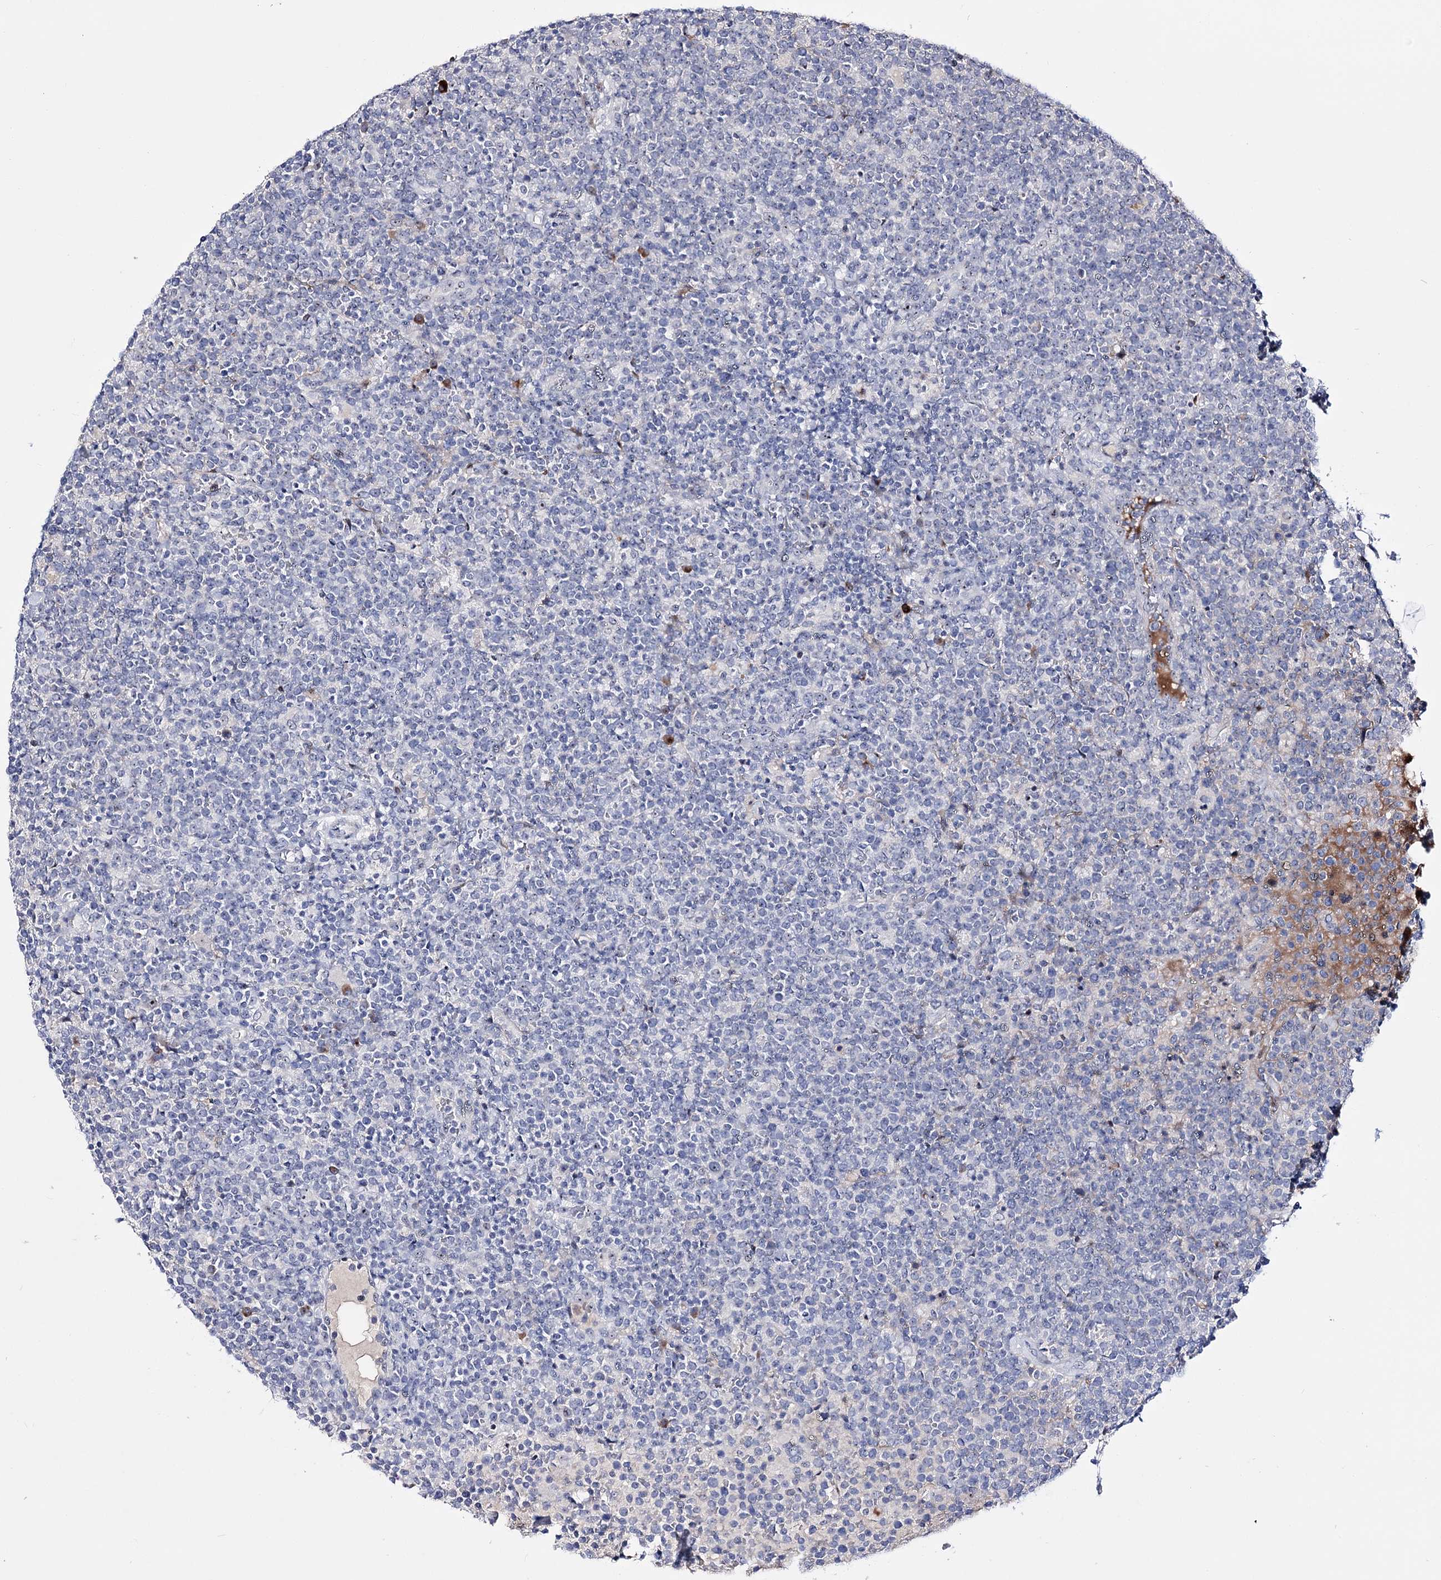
{"staining": {"intensity": "moderate", "quantity": "<25%", "location": "nuclear"}, "tissue": "lymphoma", "cell_type": "Tumor cells", "image_type": "cancer", "snomed": [{"axis": "morphology", "description": "Malignant lymphoma, non-Hodgkin's type, High grade"}, {"axis": "topography", "description": "Lymph node"}], "caption": "This photomicrograph exhibits IHC staining of human high-grade malignant lymphoma, non-Hodgkin's type, with low moderate nuclear staining in approximately <25% of tumor cells.", "gene": "PCGF5", "patient": {"sex": "male", "age": 61}}